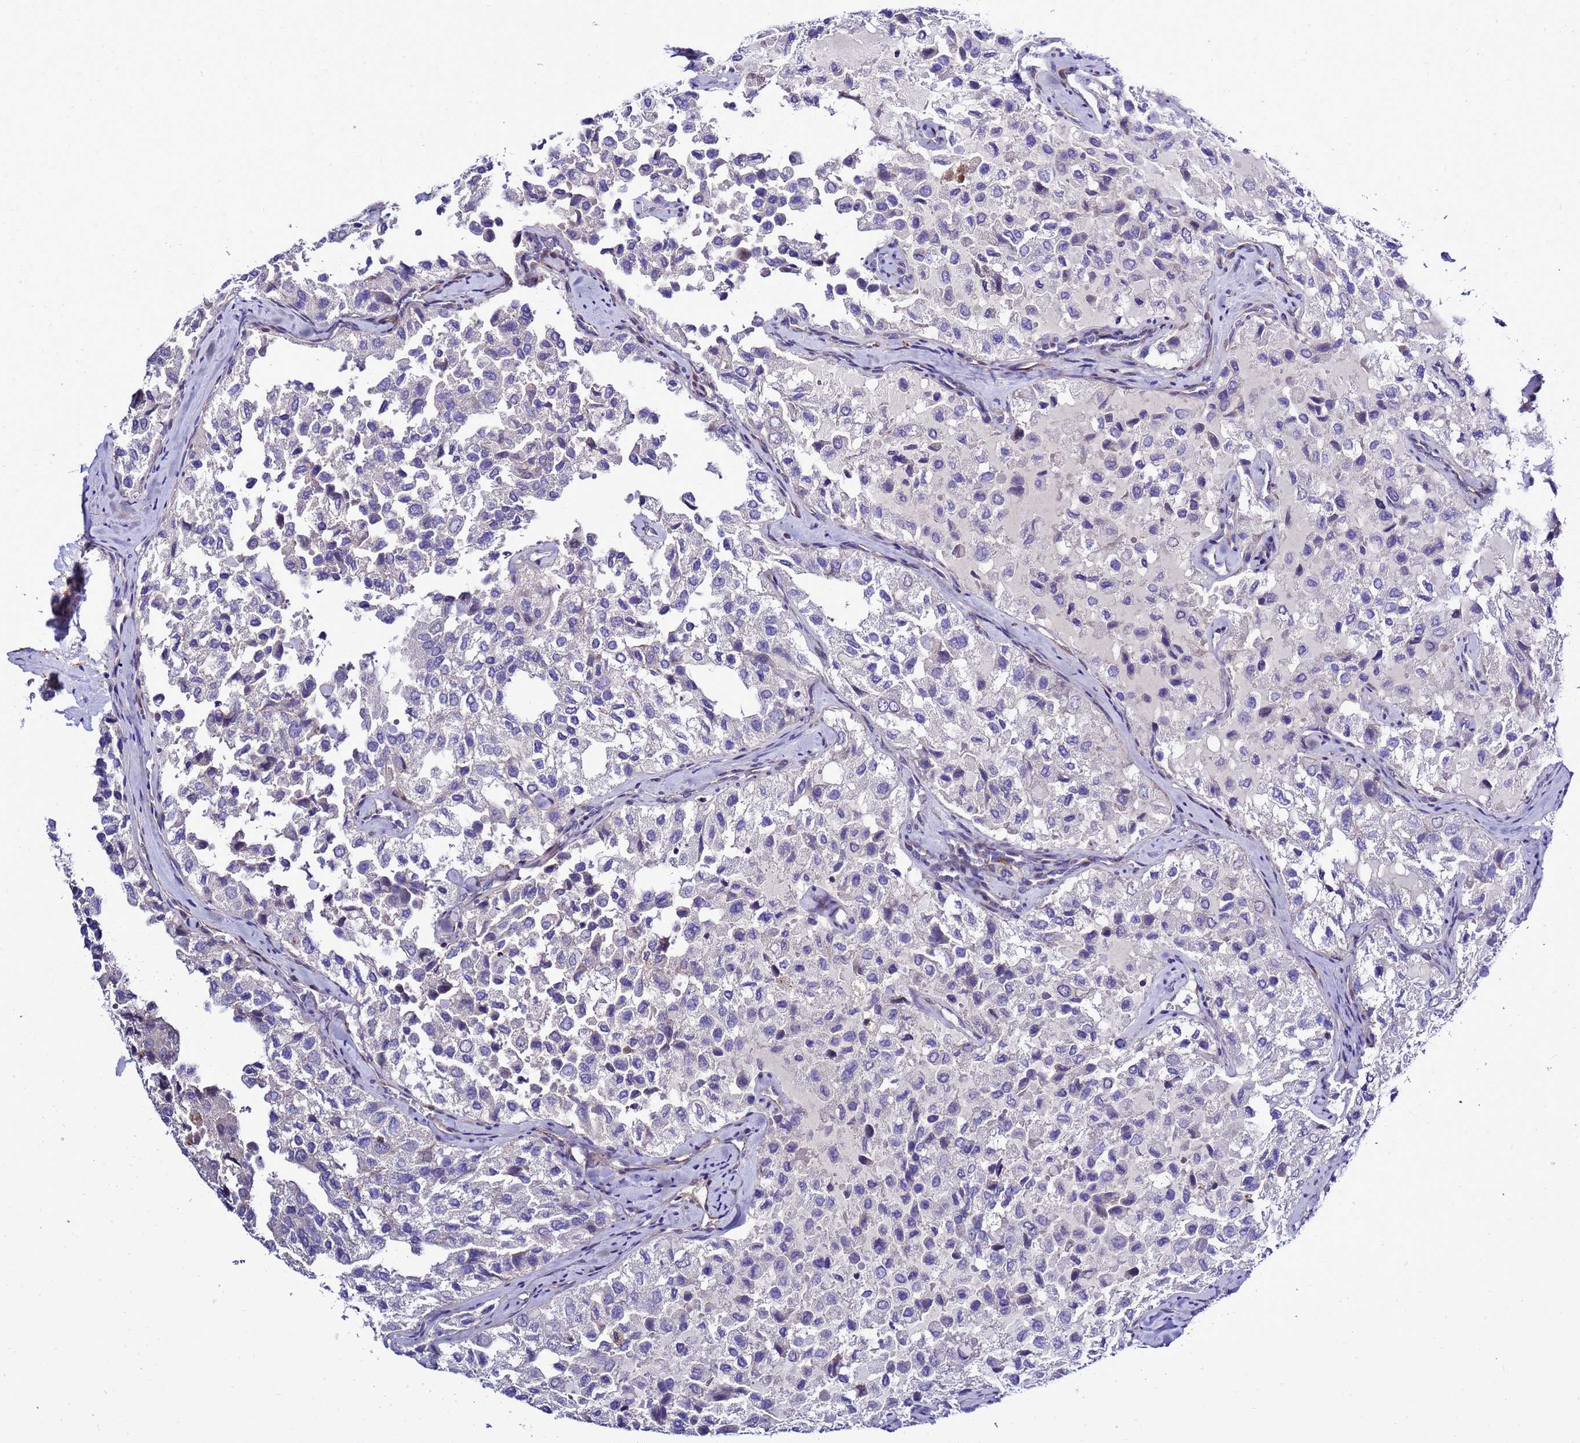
{"staining": {"intensity": "negative", "quantity": "none", "location": "none"}, "tissue": "thyroid cancer", "cell_type": "Tumor cells", "image_type": "cancer", "snomed": [{"axis": "morphology", "description": "Follicular adenoma carcinoma, NOS"}, {"axis": "topography", "description": "Thyroid gland"}], "caption": "This is a micrograph of immunohistochemistry staining of thyroid cancer (follicular adenoma carcinoma), which shows no positivity in tumor cells.", "gene": "GZF1", "patient": {"sex": "male", "age": 75}}